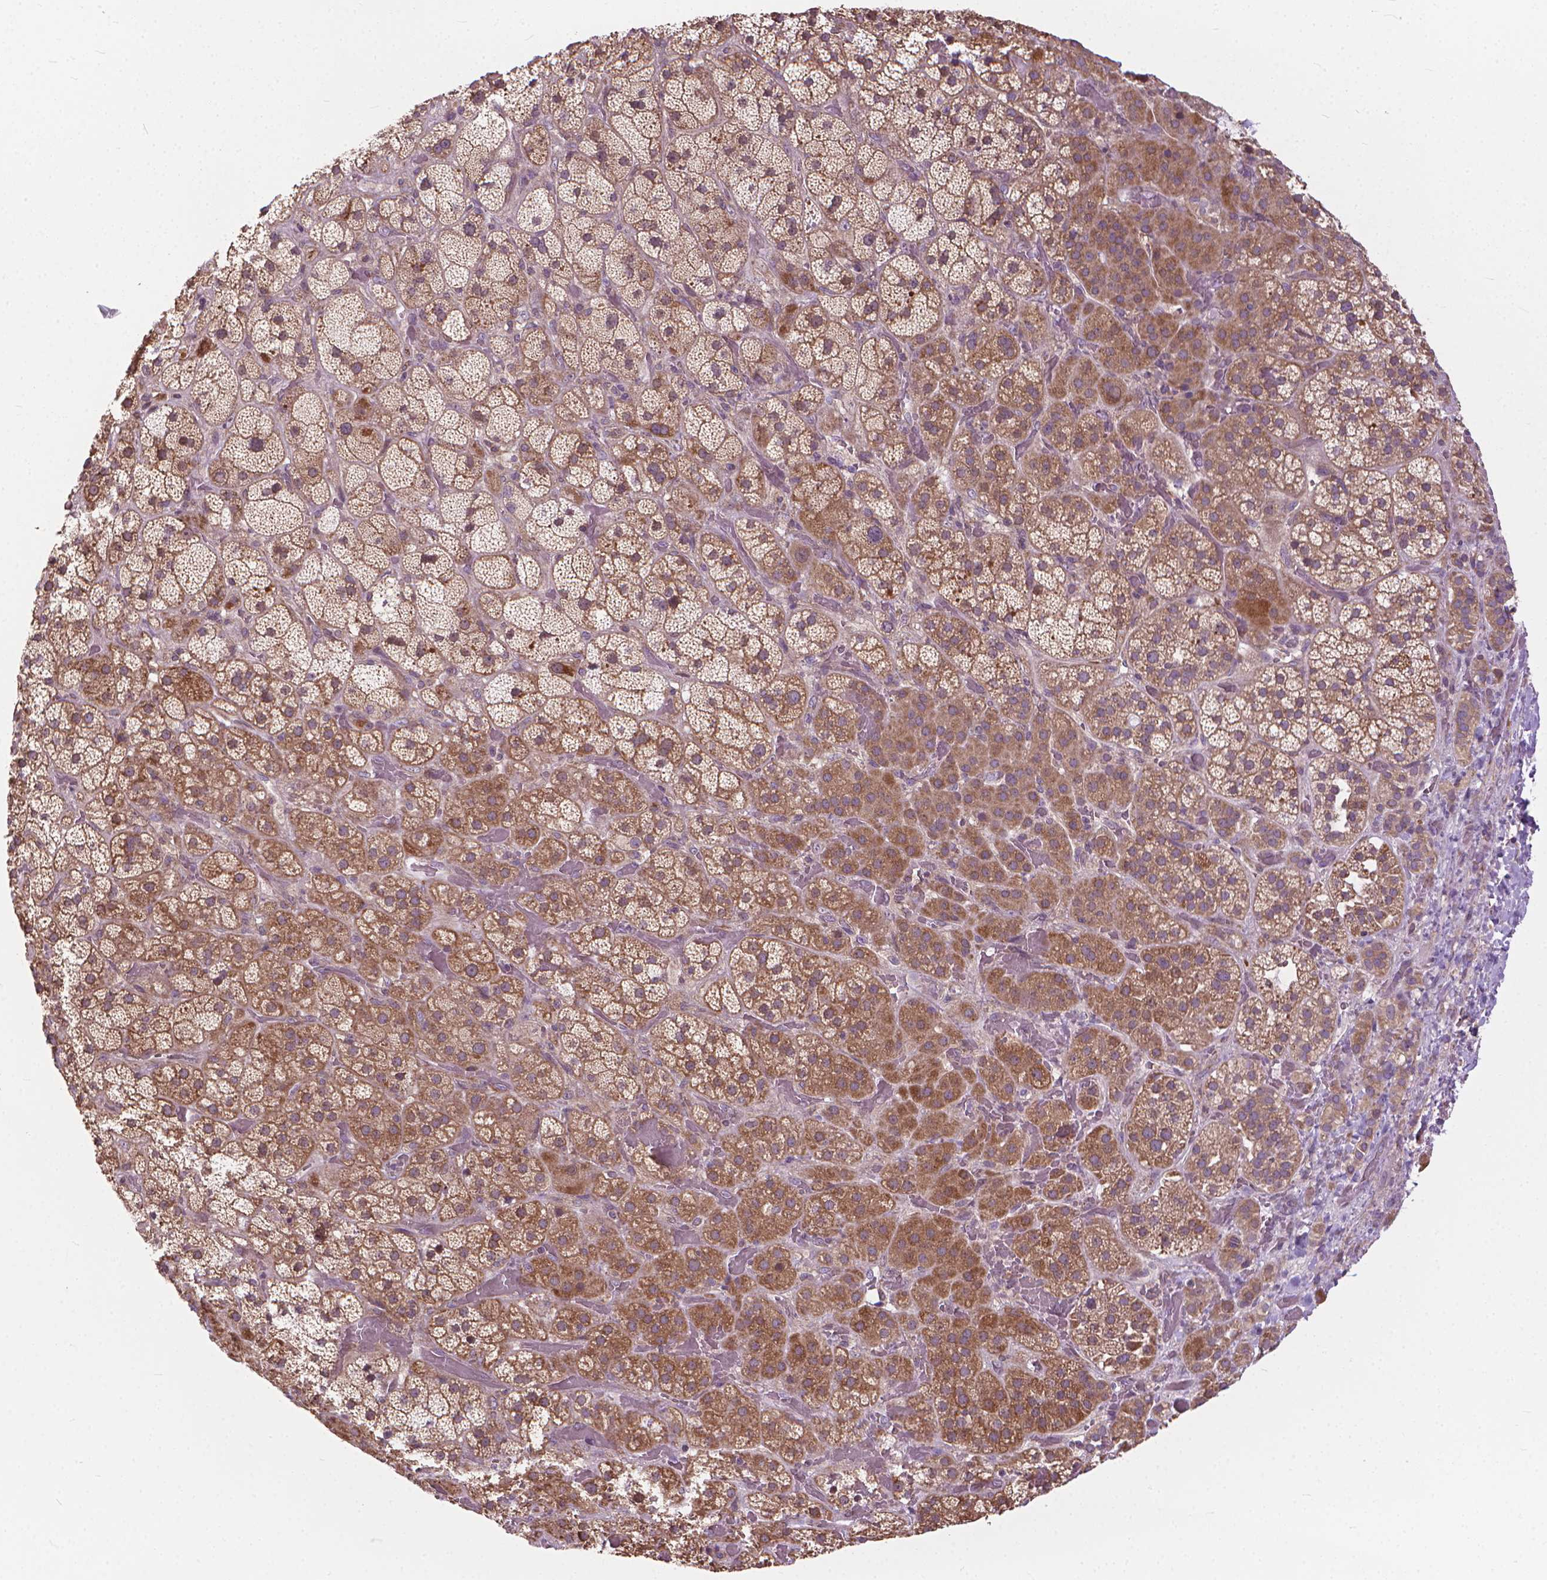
{"staining": {"intensity": "moderate", "quantity": ">75%", "location": "cytoplasmic/membranous"}, "tissue": "adrenal gland", "cell_type": "Glandular cells", "image_type": "normal", "snomed": [{"axis": "morphology", "description": "Normal tissue, NOS"}, {"axis": "topography", "description": "Adrenal gland"}], "caption": "IHC (DAB (3,3'-diaminobenzidine)) staining of benign human adrenal gland demonstrates moderate cytoplasmic/membranous protein expression in approximately >75% of glandular cells. (DAB (3,3'-diaminobenzidine) = brown stain, brightfield microscopy at high magnification).", "gene": "NUDT1", "patient": {"sex": "male", "age": 57}}